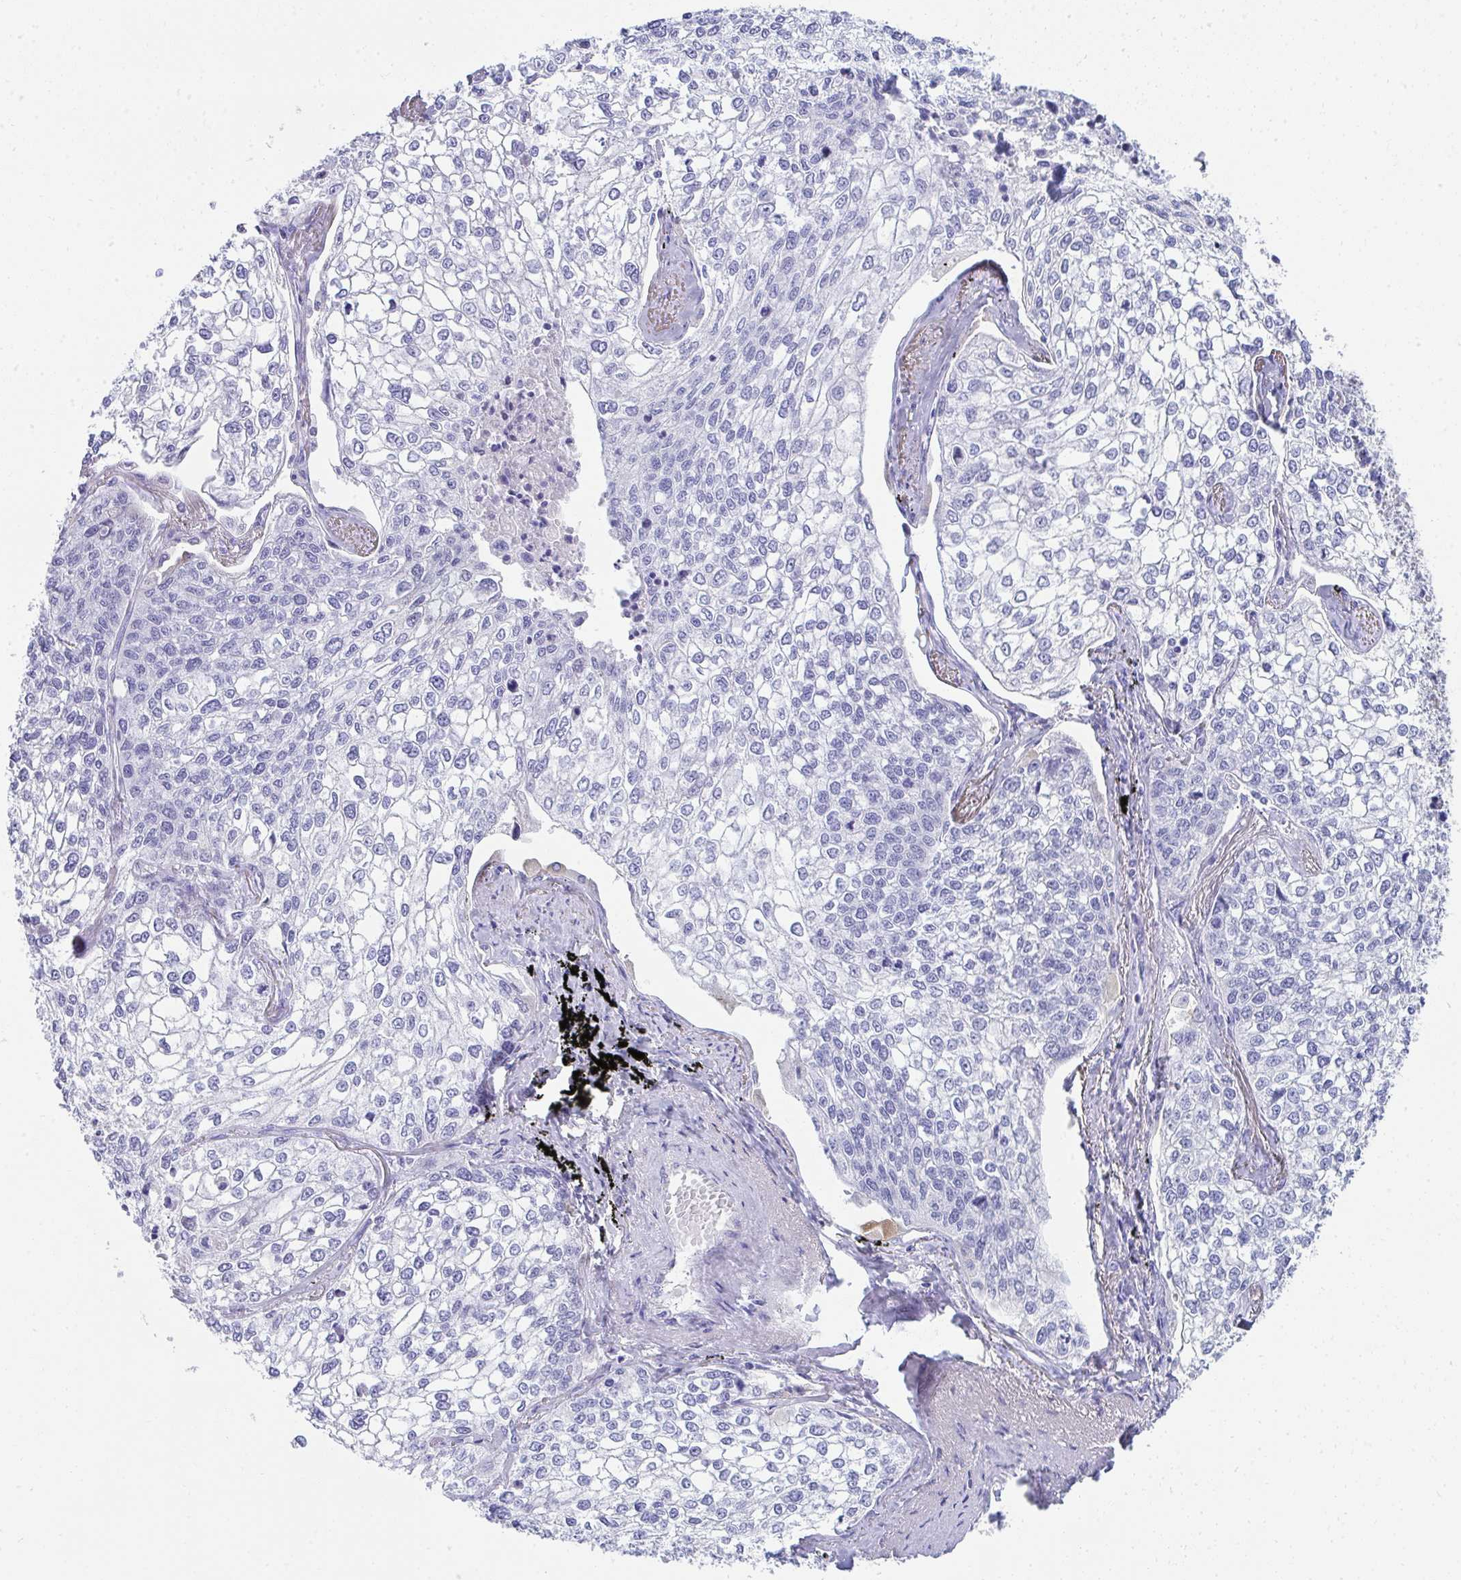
{"staining": {"intensity": "negative", "quantity": "none", "location": "none"}, "tissue": "lung cancer", "cell_type": "Tumor cells", "image_type": "cancer", "snomed": [{"axis": "morphology", "description": "Squamous cell carcinoma, NOS"}, {"axis": "topography", "description": "Lung"}], "caption": "A high-resolution image shows immunohistochemistry (IHC) staining of lung cancer (squamous cell carcinoma), which demonstrates no significant expression in tumor cells.", "gene": "SEC14L3", "patient": {"sex": "male", "age": 74}}